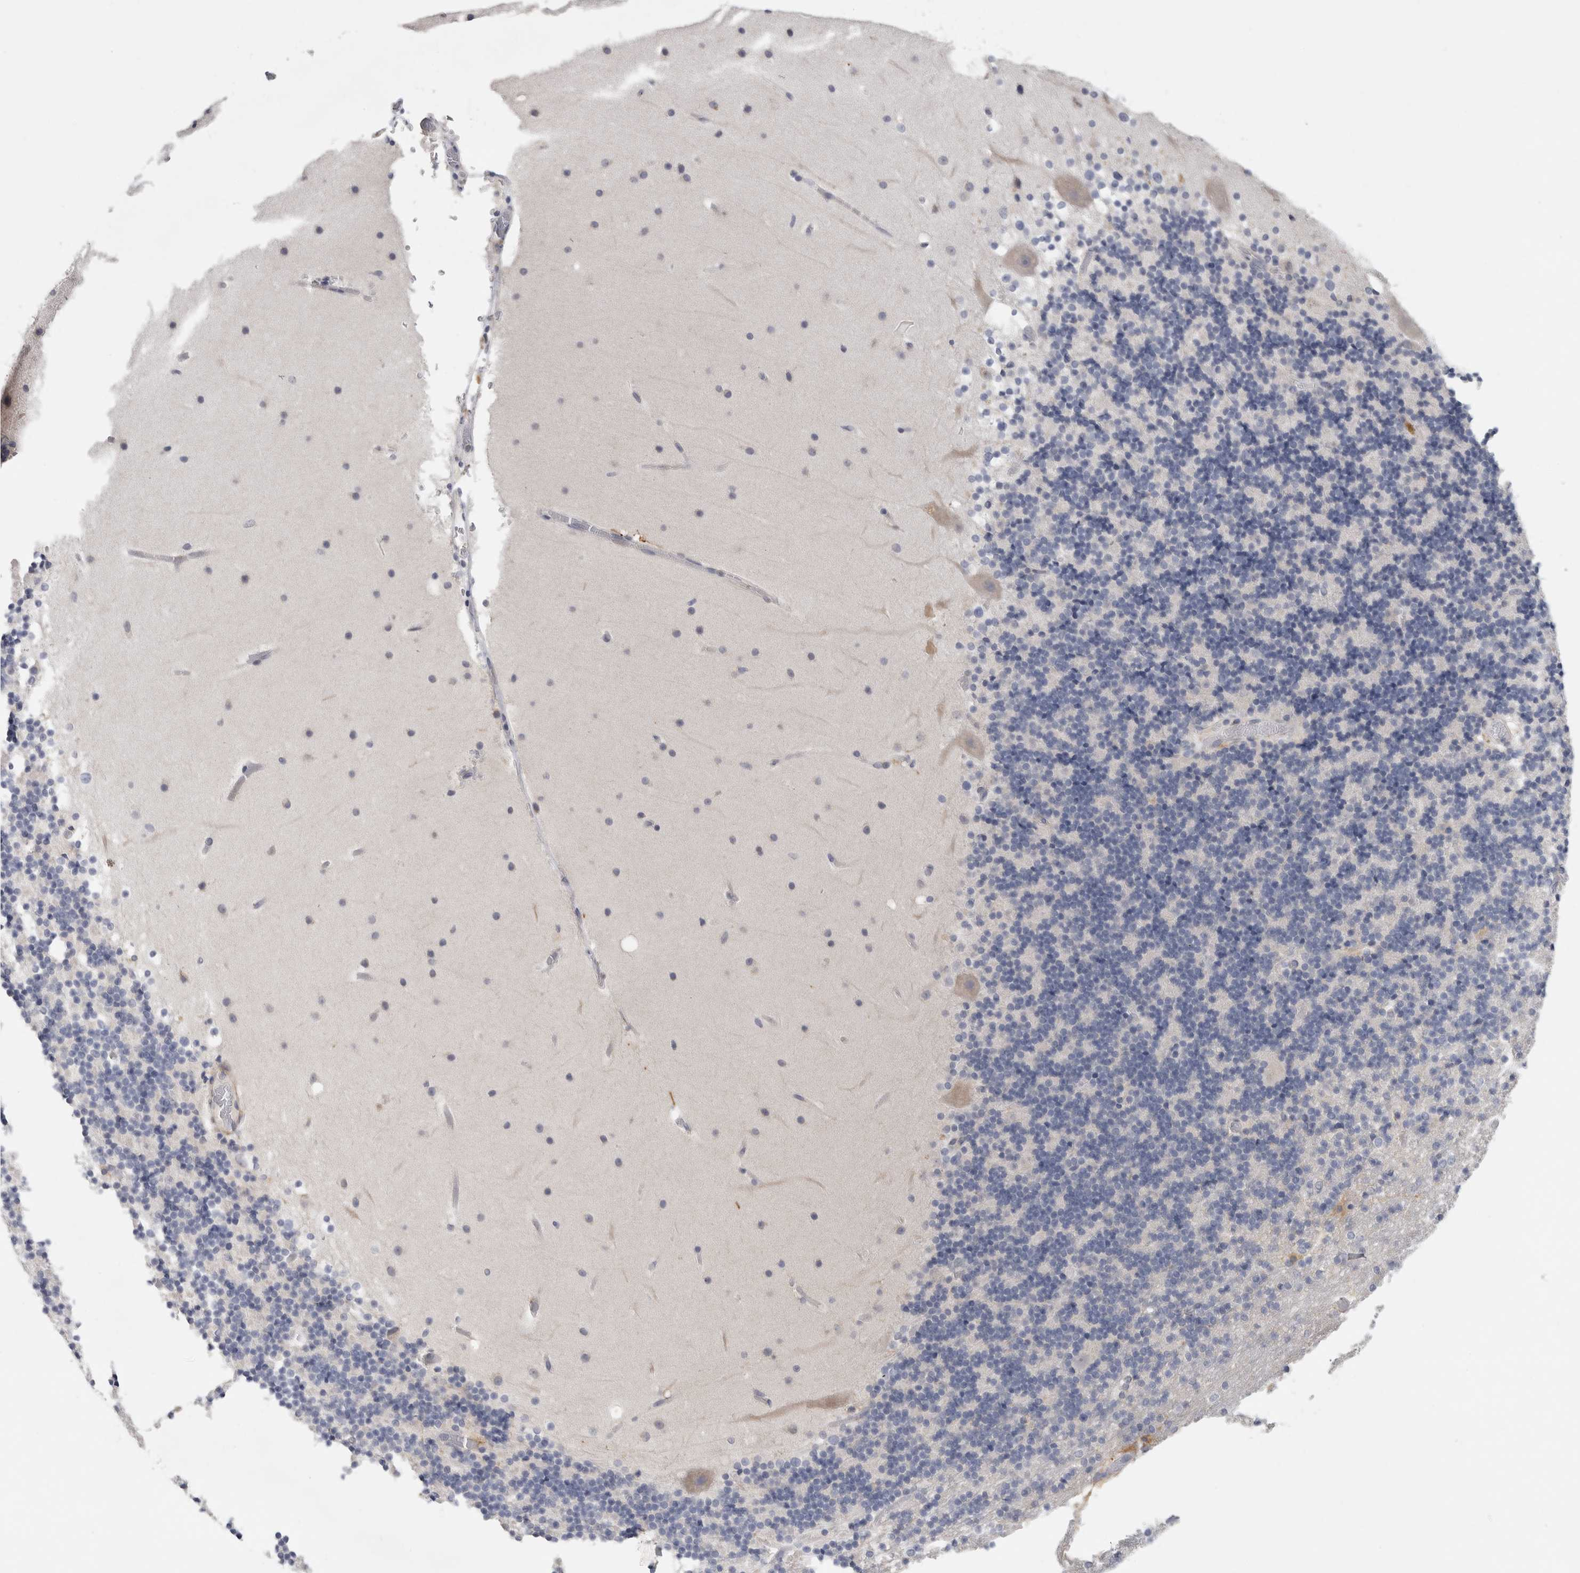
{"staining": {"intensity": "negative", "quantity": "none", "location": "none"}, "tissue": "cerebellum", "cell_type": "Cells in granular layer", "image_type": "normal", "snomed": [{"axis": "morphology", "description": "Normal tissue, NOS"}, {"axis": "topography", "description": "Cerebellum"}], "caption": "DAB immunohistochemical staining of normal cerebellum shows no significant expression in cells in granular layer.", "gene": "MGAT1", "patient": {"sex": "male", "age": 57}}